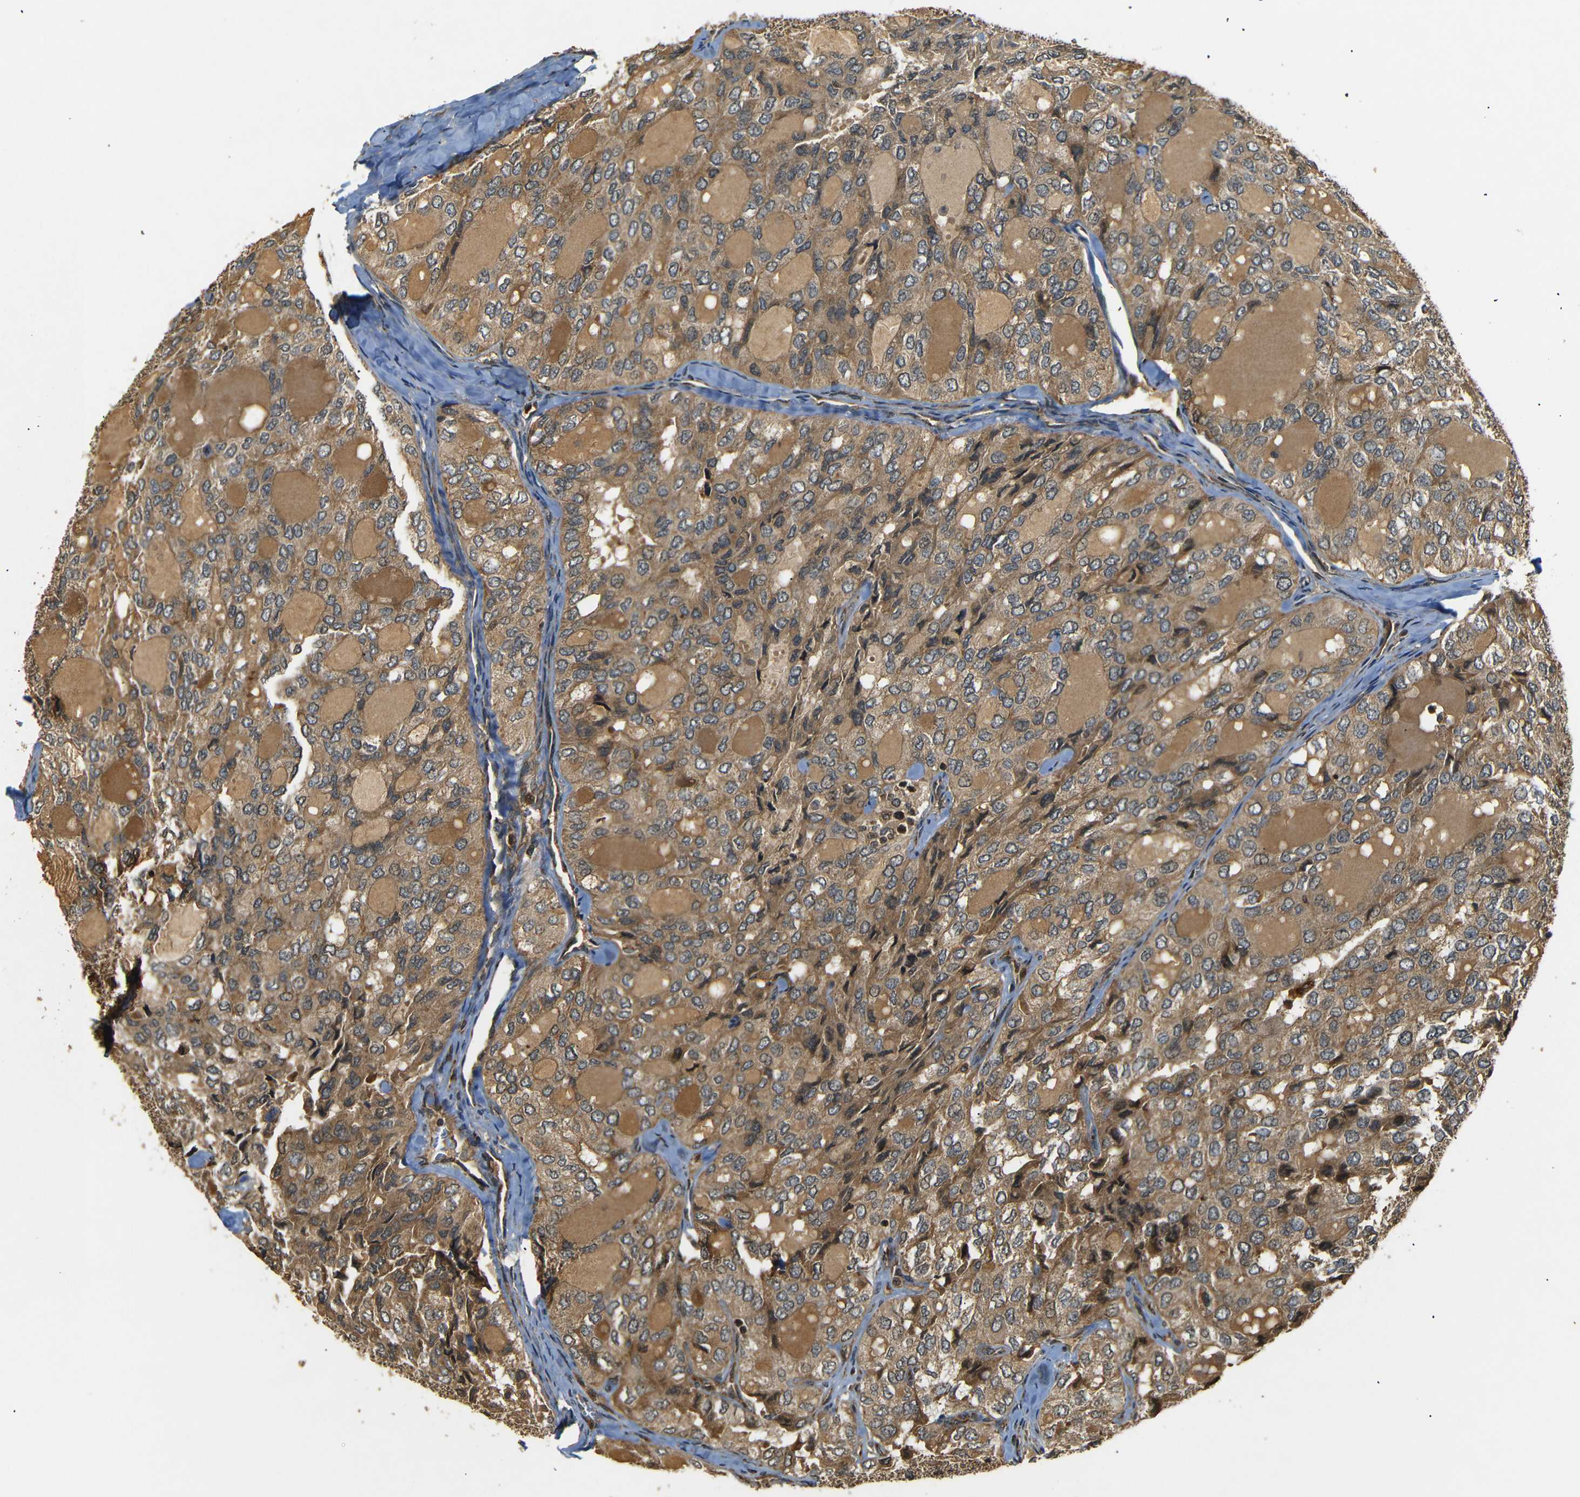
{"staining": {"intensity": "moderate", "quantity": ">75%", "location": "cytoplasmic/membranous"}, "tissue": "thyroid cancer", "cell_type": "Tumor cells", "image_type": "cancer", "snomed": [{"axis": "morphology", "description": "Follicular adenoma carcinoma, NOS"}, {"axis": "topography", "description": "Thyroid gland"}], "caption": "Moderate cytoplasmic/membranous positivity for a protein is appreciated in about >75% of tumor cells of thyroid follicular adenoma carcinoma using immunohistochemistry (IHC).", "gene": "TANK", "patient": {"sex": "male", "age": 75}}